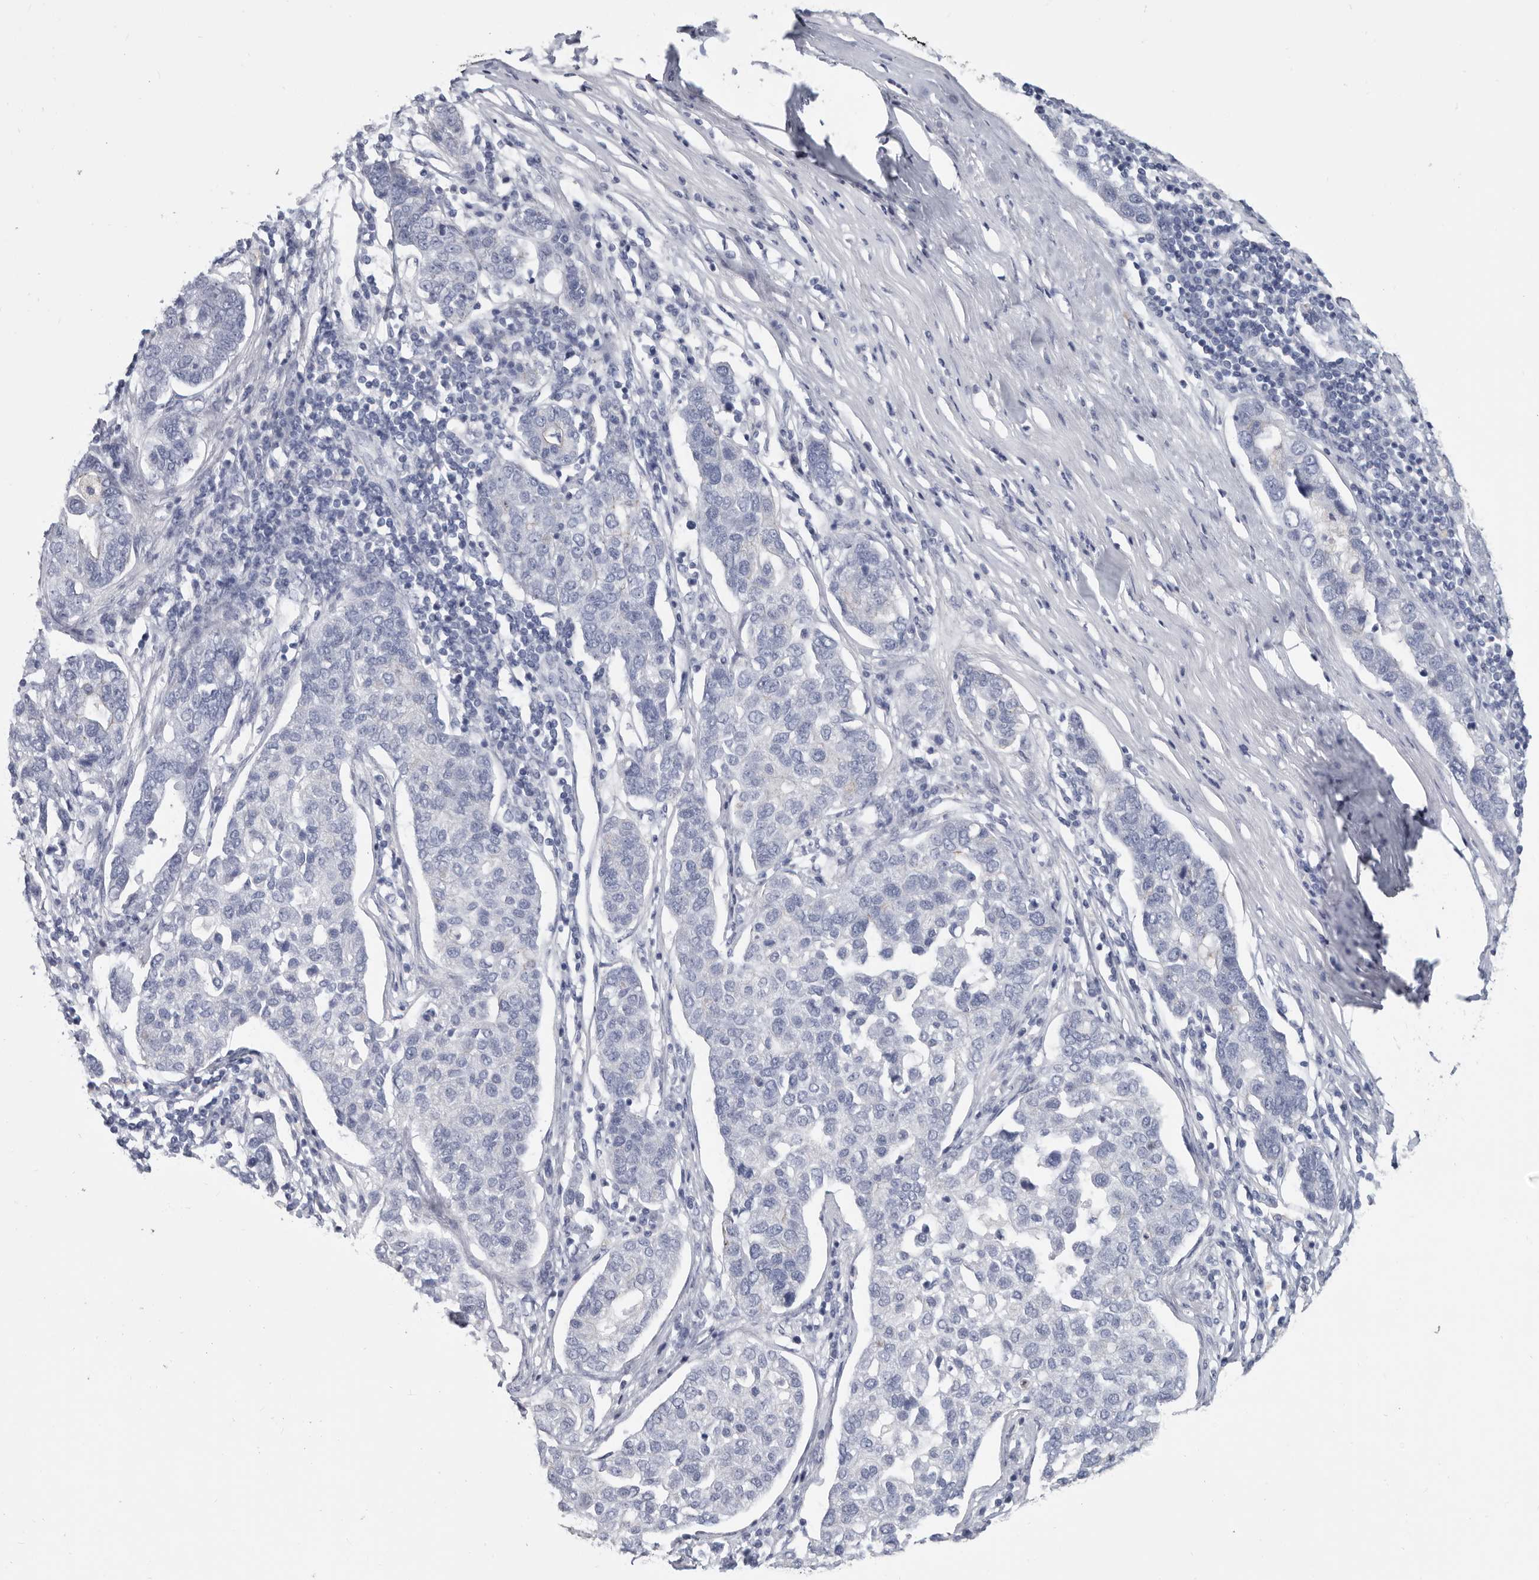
{"staining": {"intensity": "negative", "quantity": "none", "location": "none"}, "tissue": "pancreatic cancer", "cell_type": "Tumor cells", "image_type": "cancer", "snomed": [{"axis": "morphology", "description": "Adenocarcinoma, NOS"}, {"axis": "topography", "description": "Pancreas"}], "caption": "This is a histopathology image of immunohistochemistry (IHC) staining of pancreatic cancer (adenocarcinoma), which shows no positivity in tumor cells. (Stains: DAB (3,3'-diaminobenzidine) immunohistochemistry with hematoxylin counter stain, Microscopy: brightfield microscopy at high magnification).", "gene": "WRAP73", "patient": {"sex": "female", "age": 61}}